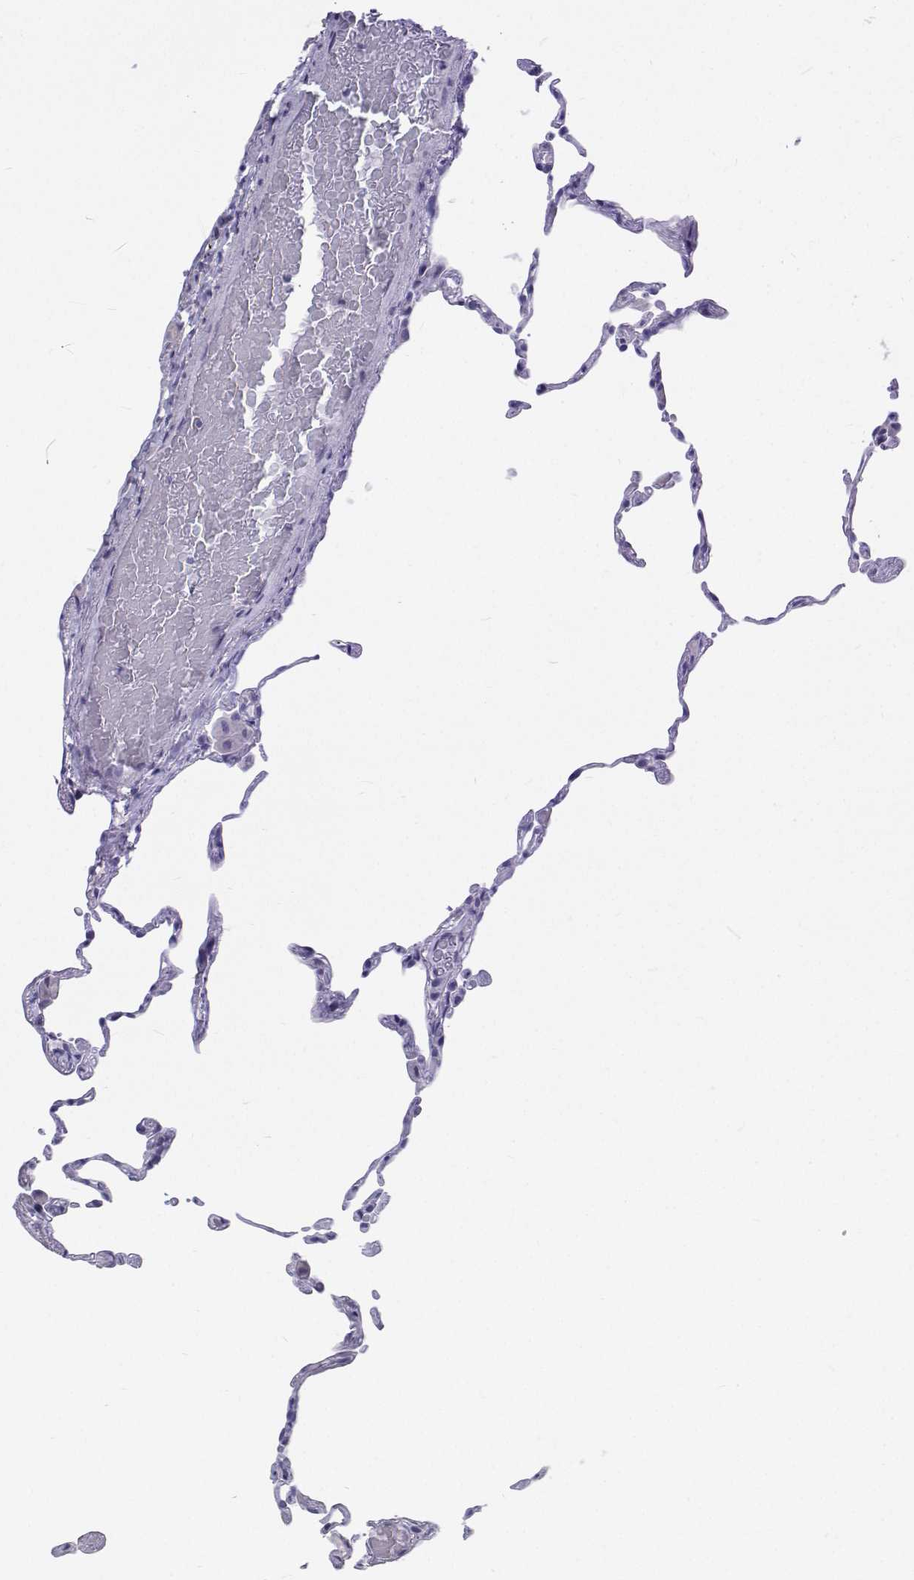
{"staining": {"intensity": "negative", "quantity": "none", "location": "none"}, "tissue": "lung", "cell_type": "Alveolar cells", "image_type": "normal", "snomed": [{"axis": "morphology", "description": "Normal tissue, NOS"}, {"axis": "topography", "description": "Lung"}], "caption": "The image displays no staining of alveolar cells in unremarkable lung. Brightfield microscopy of immunohistochemistry stained with DAB (3,3'-diaminobenzidine) (brown) and hematoxylin (blue), captured at high magnification.", "gene": "NCR2", "patient": {"sex": "female", "age": 57}}